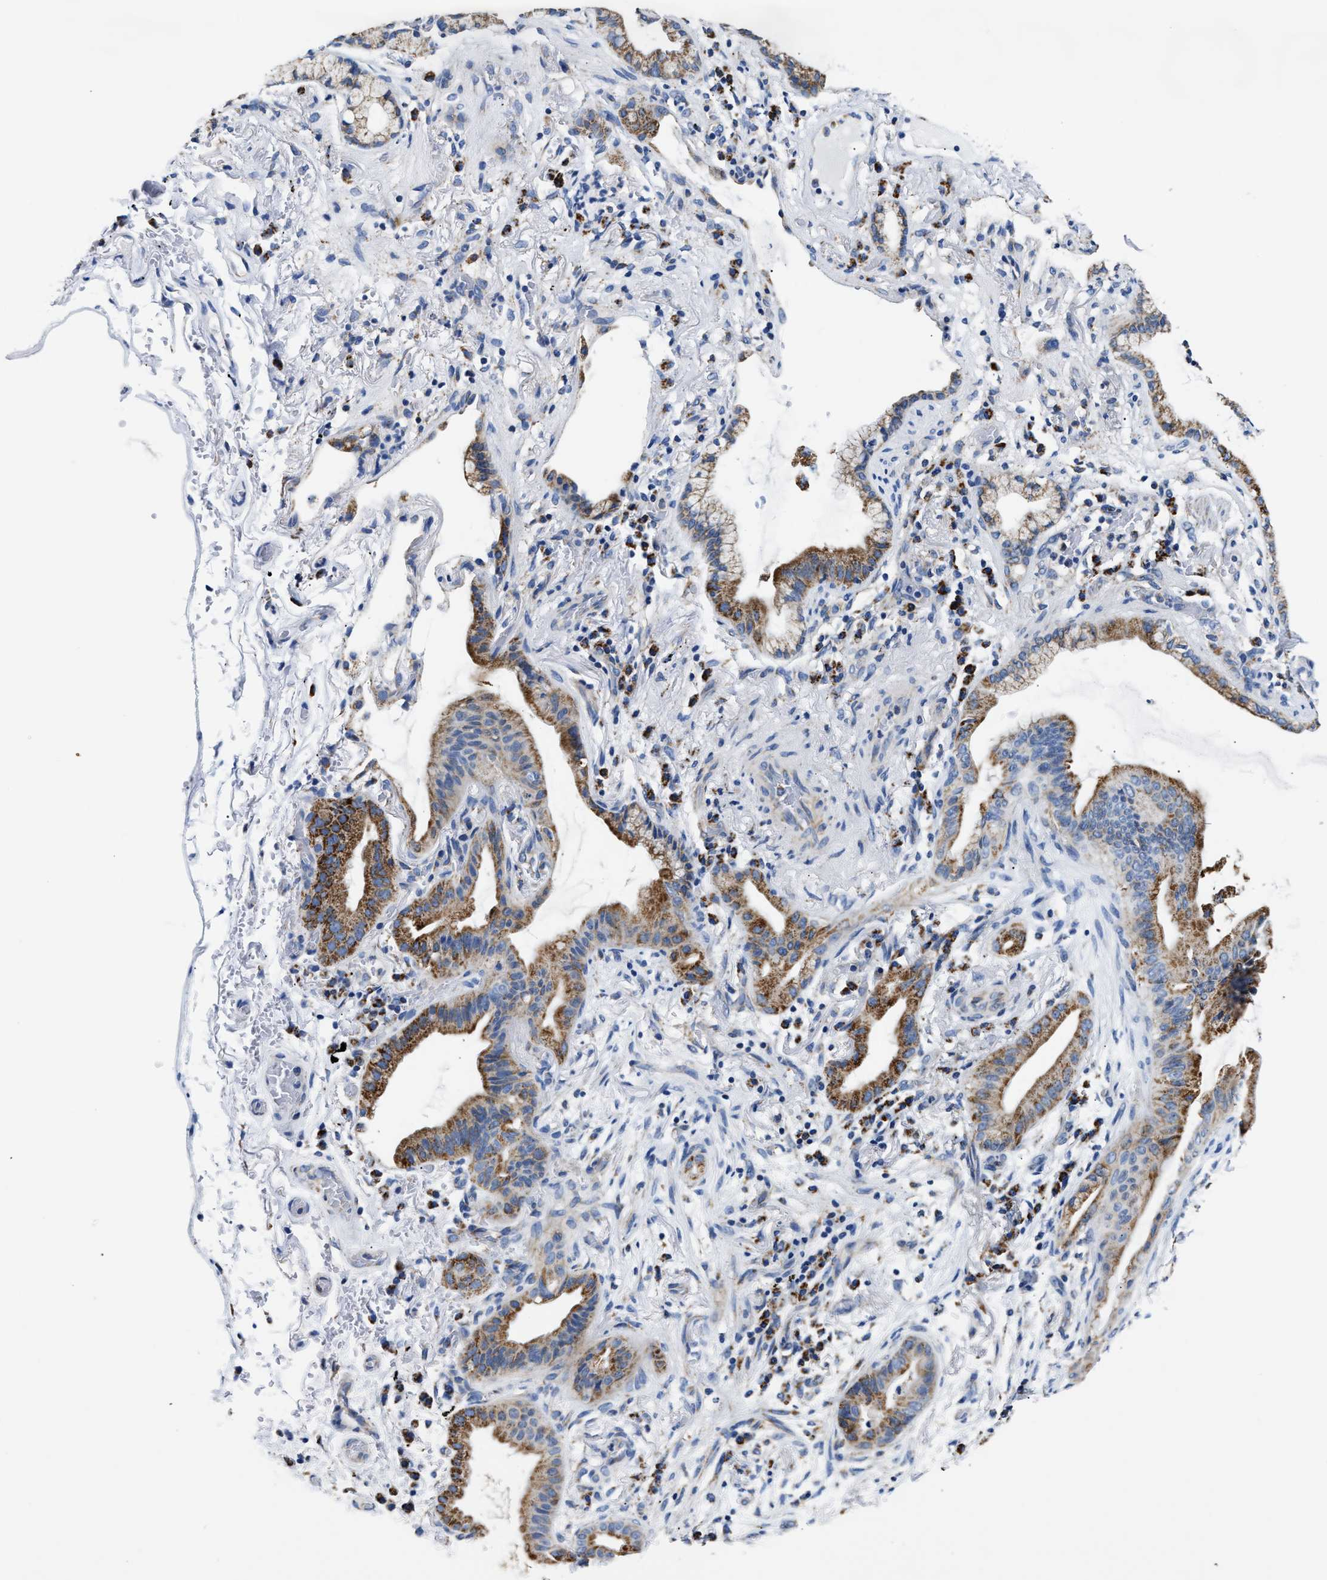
{"staining": {"intensity": "moderate", "quantity": ">75%", "location": "cytoplasmic/membranous"}, "tissue": "lung cancer", "cell_type": "Tumor cells", "image_type": "cancer", "snomed": [{"axis": "morphology", "description": "Normal tissue, NOS"}, {"axis": "morphology", "description": "Adenocarcinoma, NOS"}, {"axis": "topography", "description": "Bronchus"}, {"axis": "topography", "description": "Lung"}], "caption": "The image exhibits a brown stain indicating the presence of a protein in the cytoplasmic/membranous of tumor cells in lung cancer. Immunohistochemistry stains the protein in brown and the nuclei are stained blue.", "gene": "ACADVL", "patient": {"sex": "female", "age": 70}}